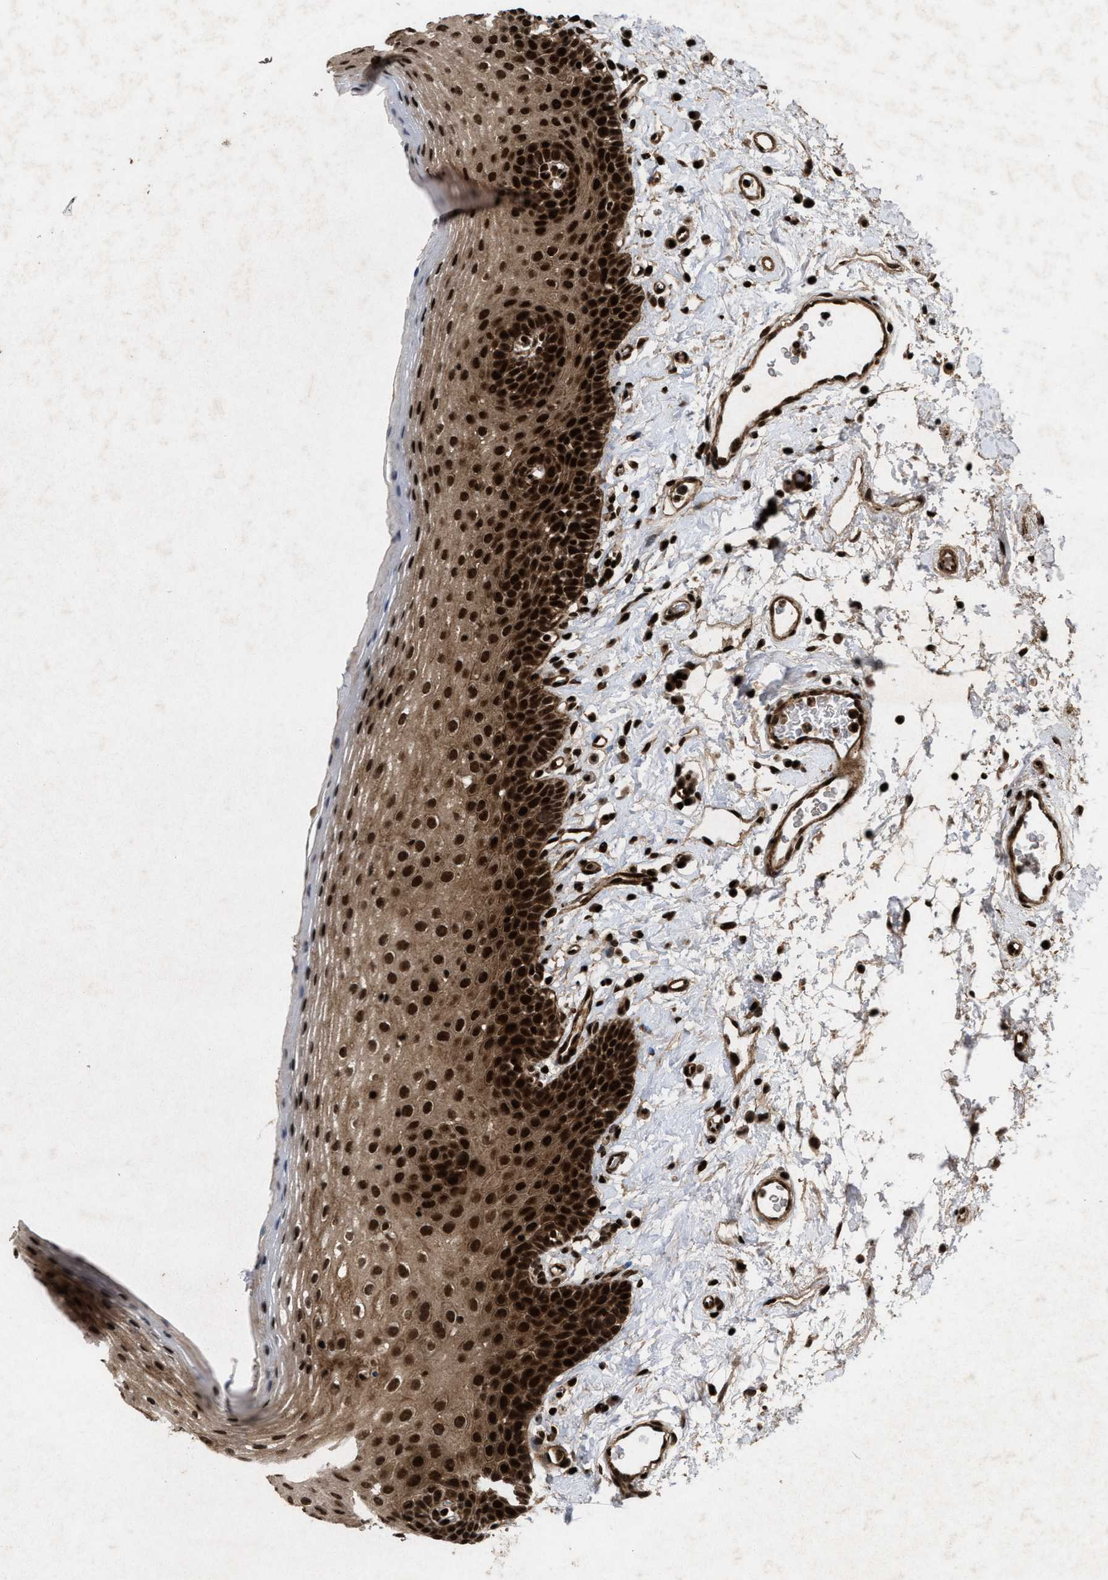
{"staining": {"intensity": "strong", "quantity": ">75%", "location": "cytoplasmic/membranous,nuclear"}, "tissue": "oral mucosa", "cell_type": "Squamous epithelial cells", "image_type": "normal", "snomed": [{"axis": "morphology", "description": "Normal tissue, NOS"}, {"axis": "topography", "description": "Oral tissue"}], "caption": "Protein staining displays strong cytoplasmic/membranous,nuclear expression in approximately >75% of squamous epithelial cells in benign oral mucosa.", "gene": "WIZ", "patient": {"sex": "male", "age": 66}}